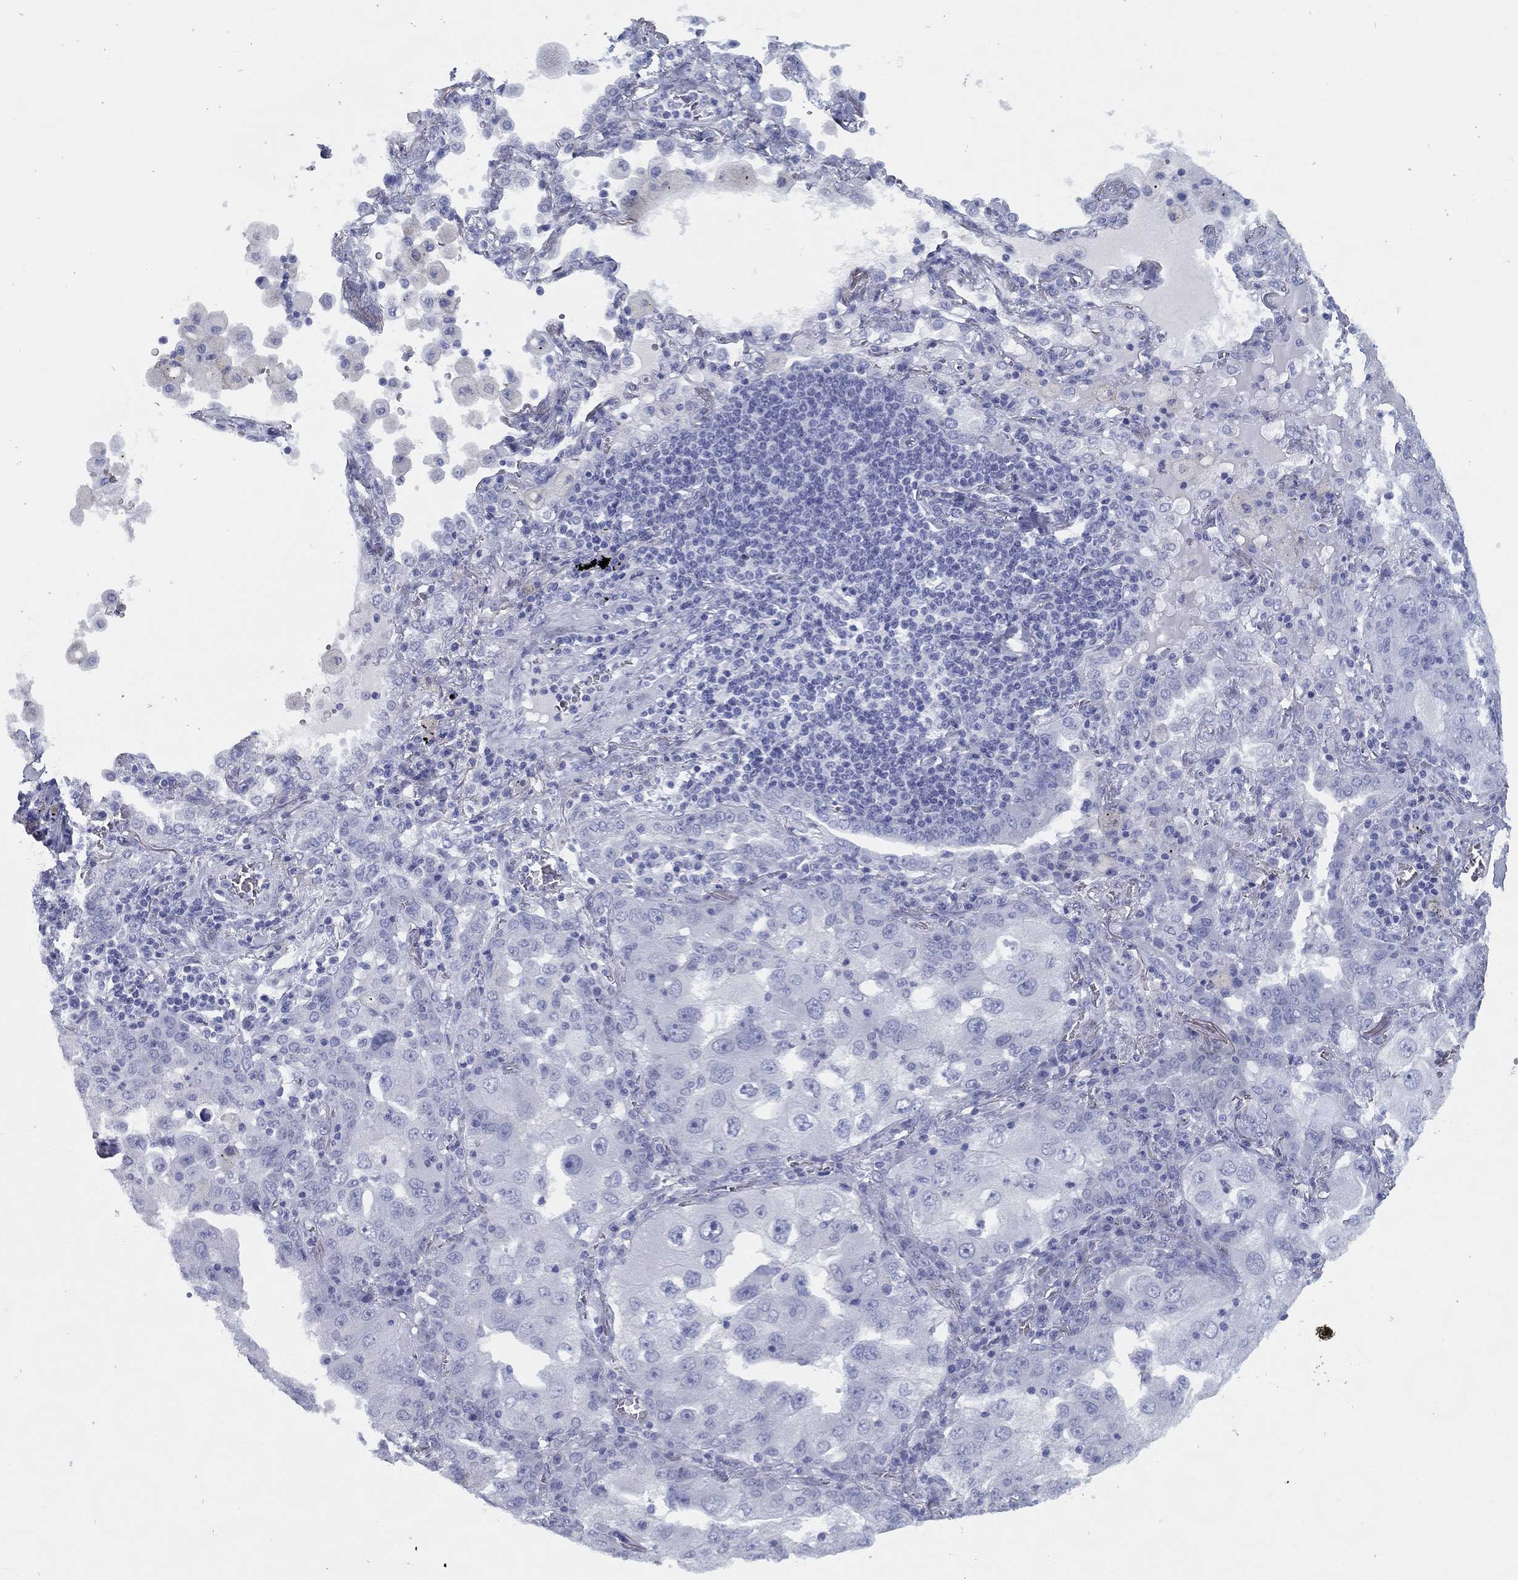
{"staining": {"intensity": "negative", "quantity": "none", "location": "none"}, "tissue": "lung cancer", "cell_type": "Tumor cells", "image_type": "cancer", "snomed": [{"axis": "morphology", "description": "Adenocarcinoma, NOS"}, {"axis": "topography", "description": "Lung"}], "caption": "Immunohistochemical staining of human lung cancer displays no significant expression in tumor cells.", "gene": "TMEM252", "patient": {"sex": "female", "age": 61}}